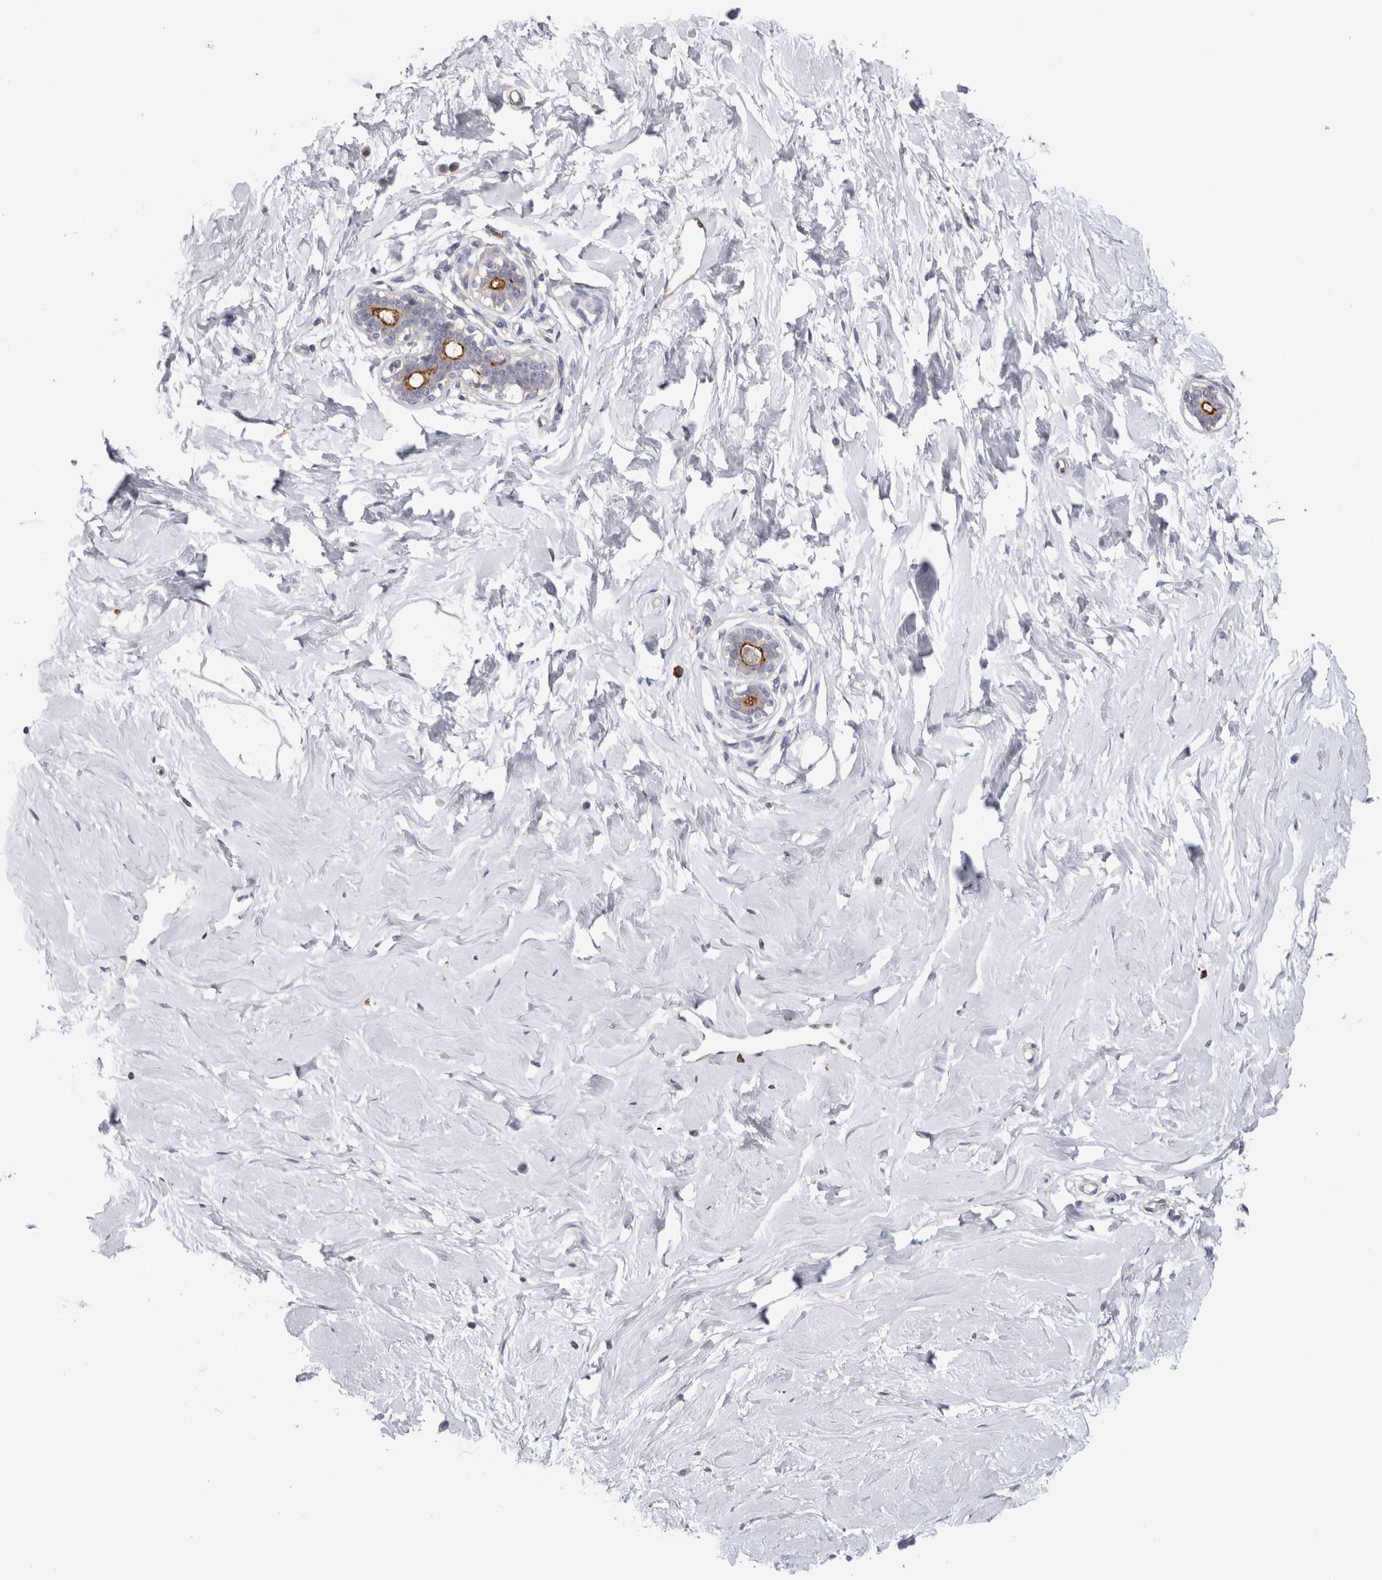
{"staining": {"intensity": "negative", "quantity": "none", "location": "none"}, "tissue": "breast", "cell_type": "Adipocytes", "image_type": "normal", "snomed": [{"axis": "morphology", "description": "Normal tissue, NOS"}, {"axis": "morphology", "description": "Adenoma, NOS"}, {"axis": "topography", "description": "Breast"}], "caption": "Adipocytes show no significant expression in unremarkable breast. The staining was performed using DAB to visualize the protein expression in brown, while the nuclei were stained in blue with hematoxylin (Magnification: 20x).", "gene": "RAB11FIP1", "patient": {"sex": "female", "age": 23}}